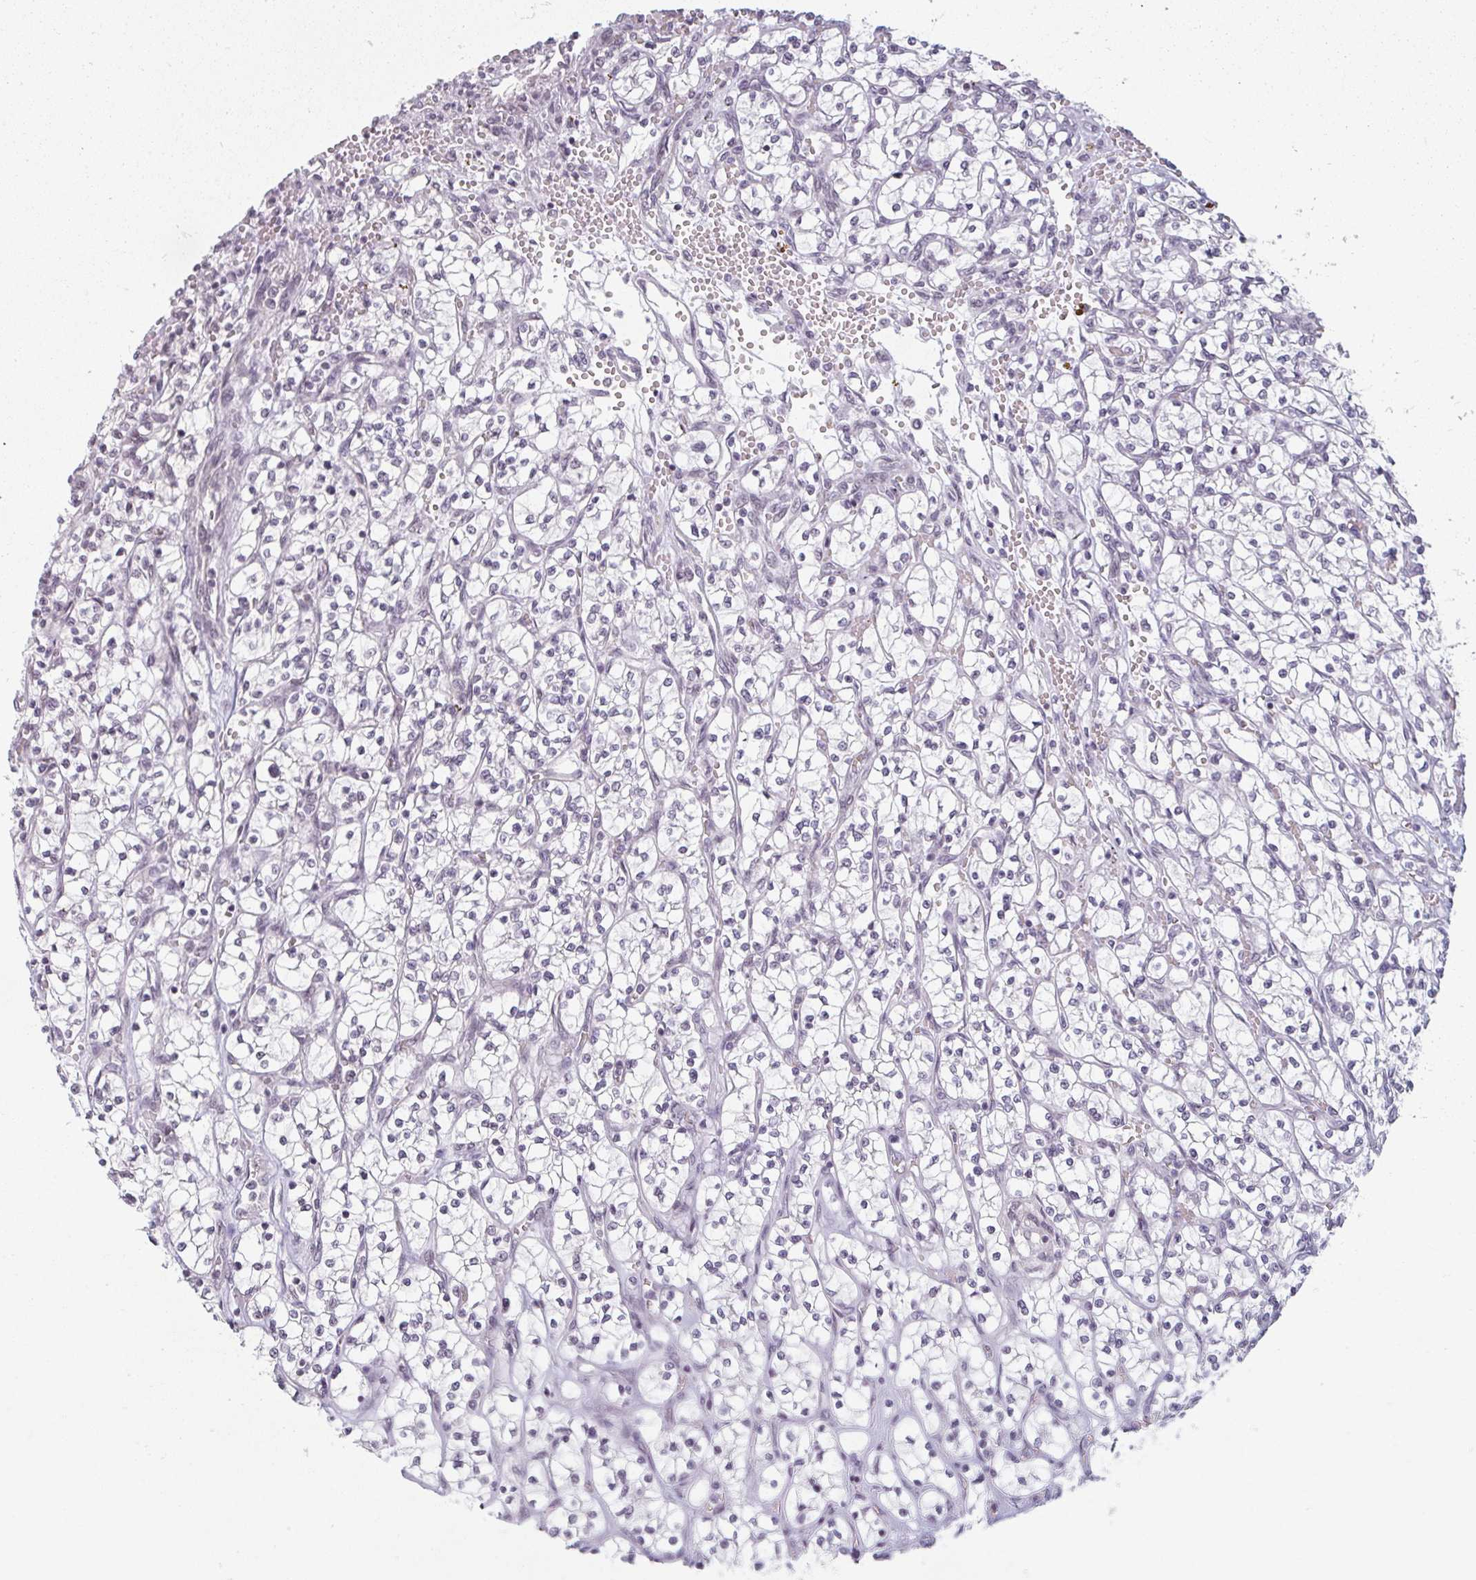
{"staining": {"intensity": "negative", "quantity": "none", "location": "none"}, "tissue": "renal cancer", "cell_type": "Tumor cells", "image_type": "cancer", "snomed": [{"axis": "morphology", "description": "Adenocarcinoma, NOS"}, {"axis": "topography", "description": "Kidney"}], "caption": "Tumor cells show no significant positivity in renal cancer.", "gene": "RBBP6", "patient": {"sex": "female", "age": 64}}